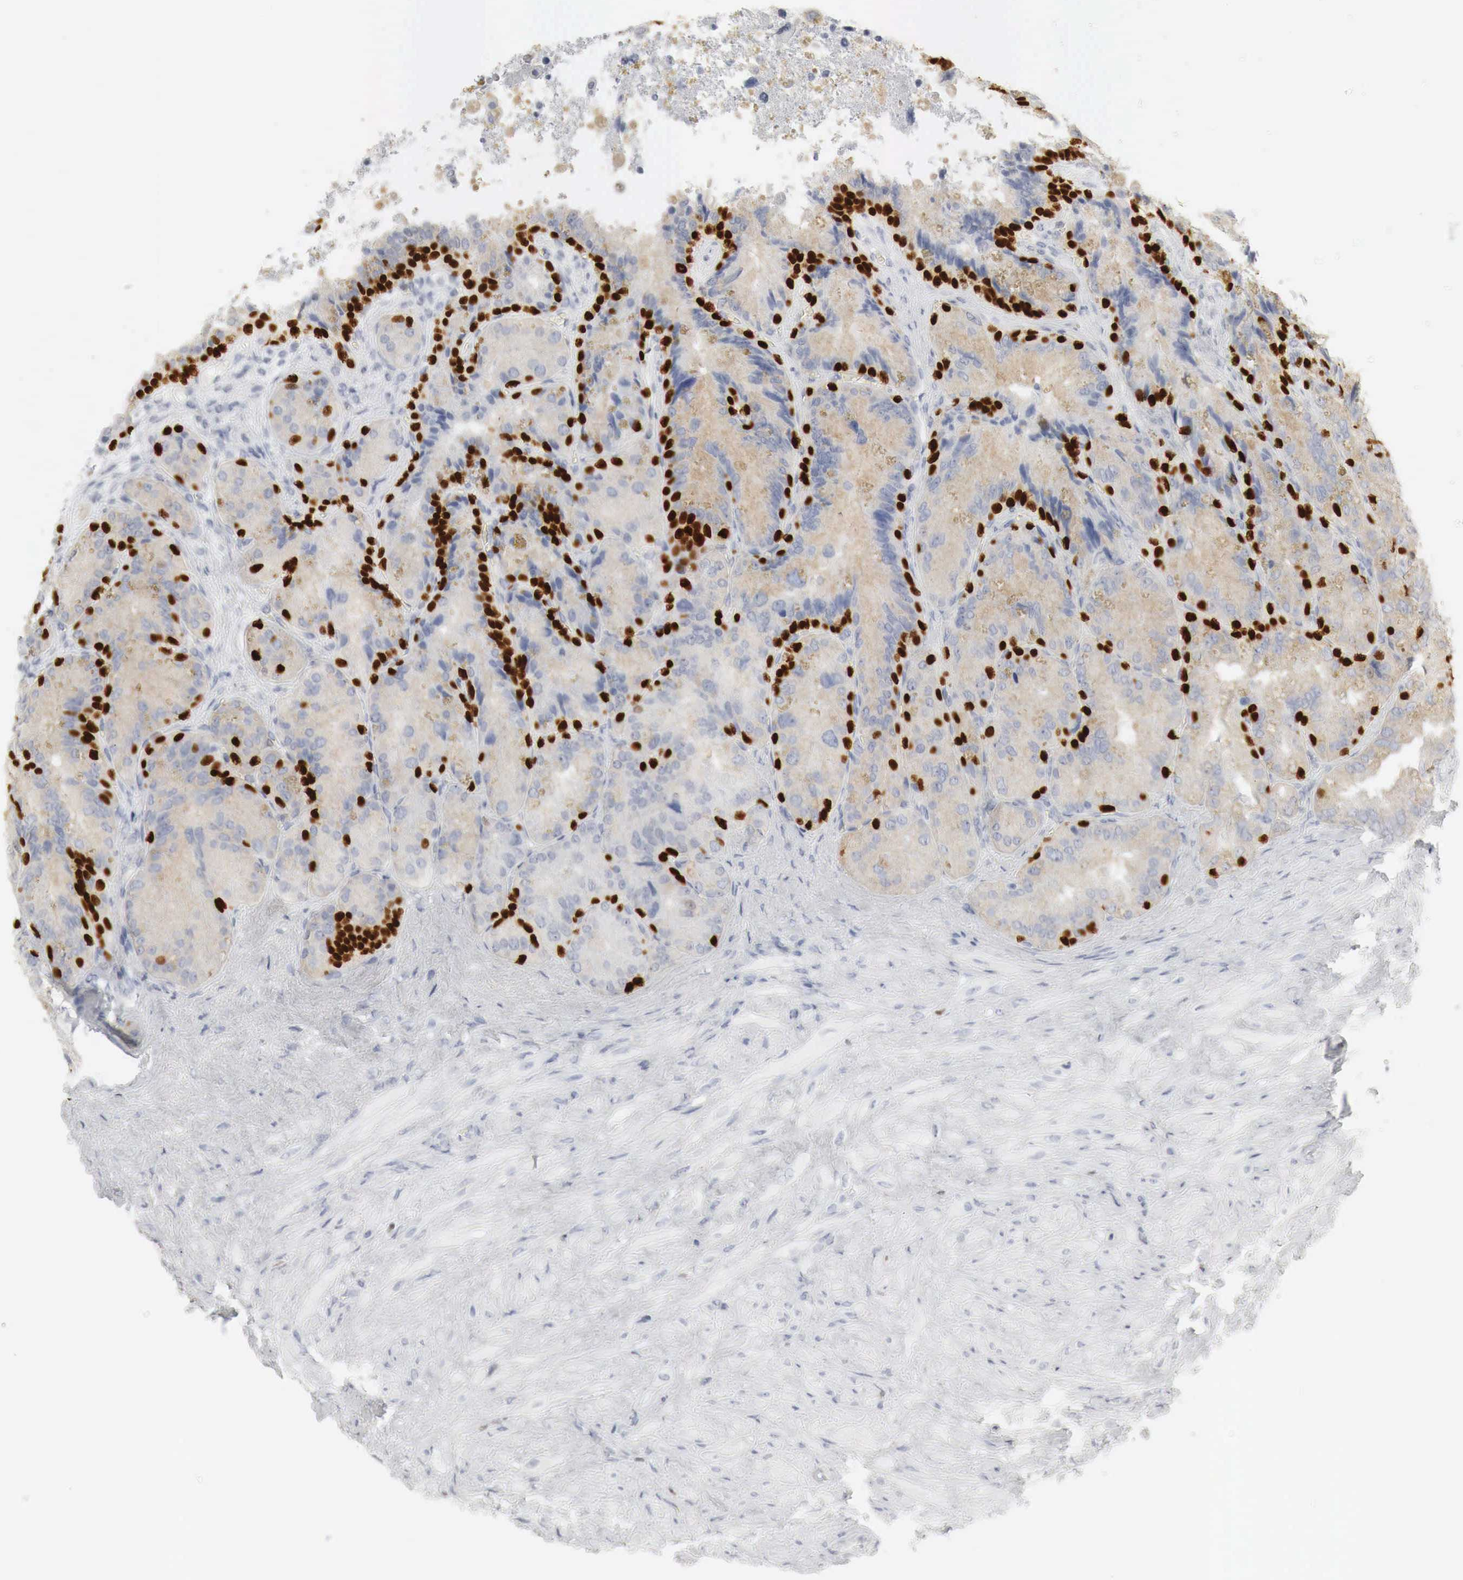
{"staining": {"intensity": "strong", "quantity": "<25%", "location": "nuclear"}, "tissue": "seminal vesicle", "cell_type": "Glandular cells", "image_type": "normal", "snomed": [{"axis": "morphology", "description": "Normal tissue, NOS"}, {"axis": "topography", "description": "Seminal veicle"}], "caption": "Immunohistochemistry (IHC) of unremarkable seminal vesicle shows medium levels of strong nuclear expression in about <25% of glandular cells.", "gene": "TP63", "patient": {"sex": "male", "age": 69}}